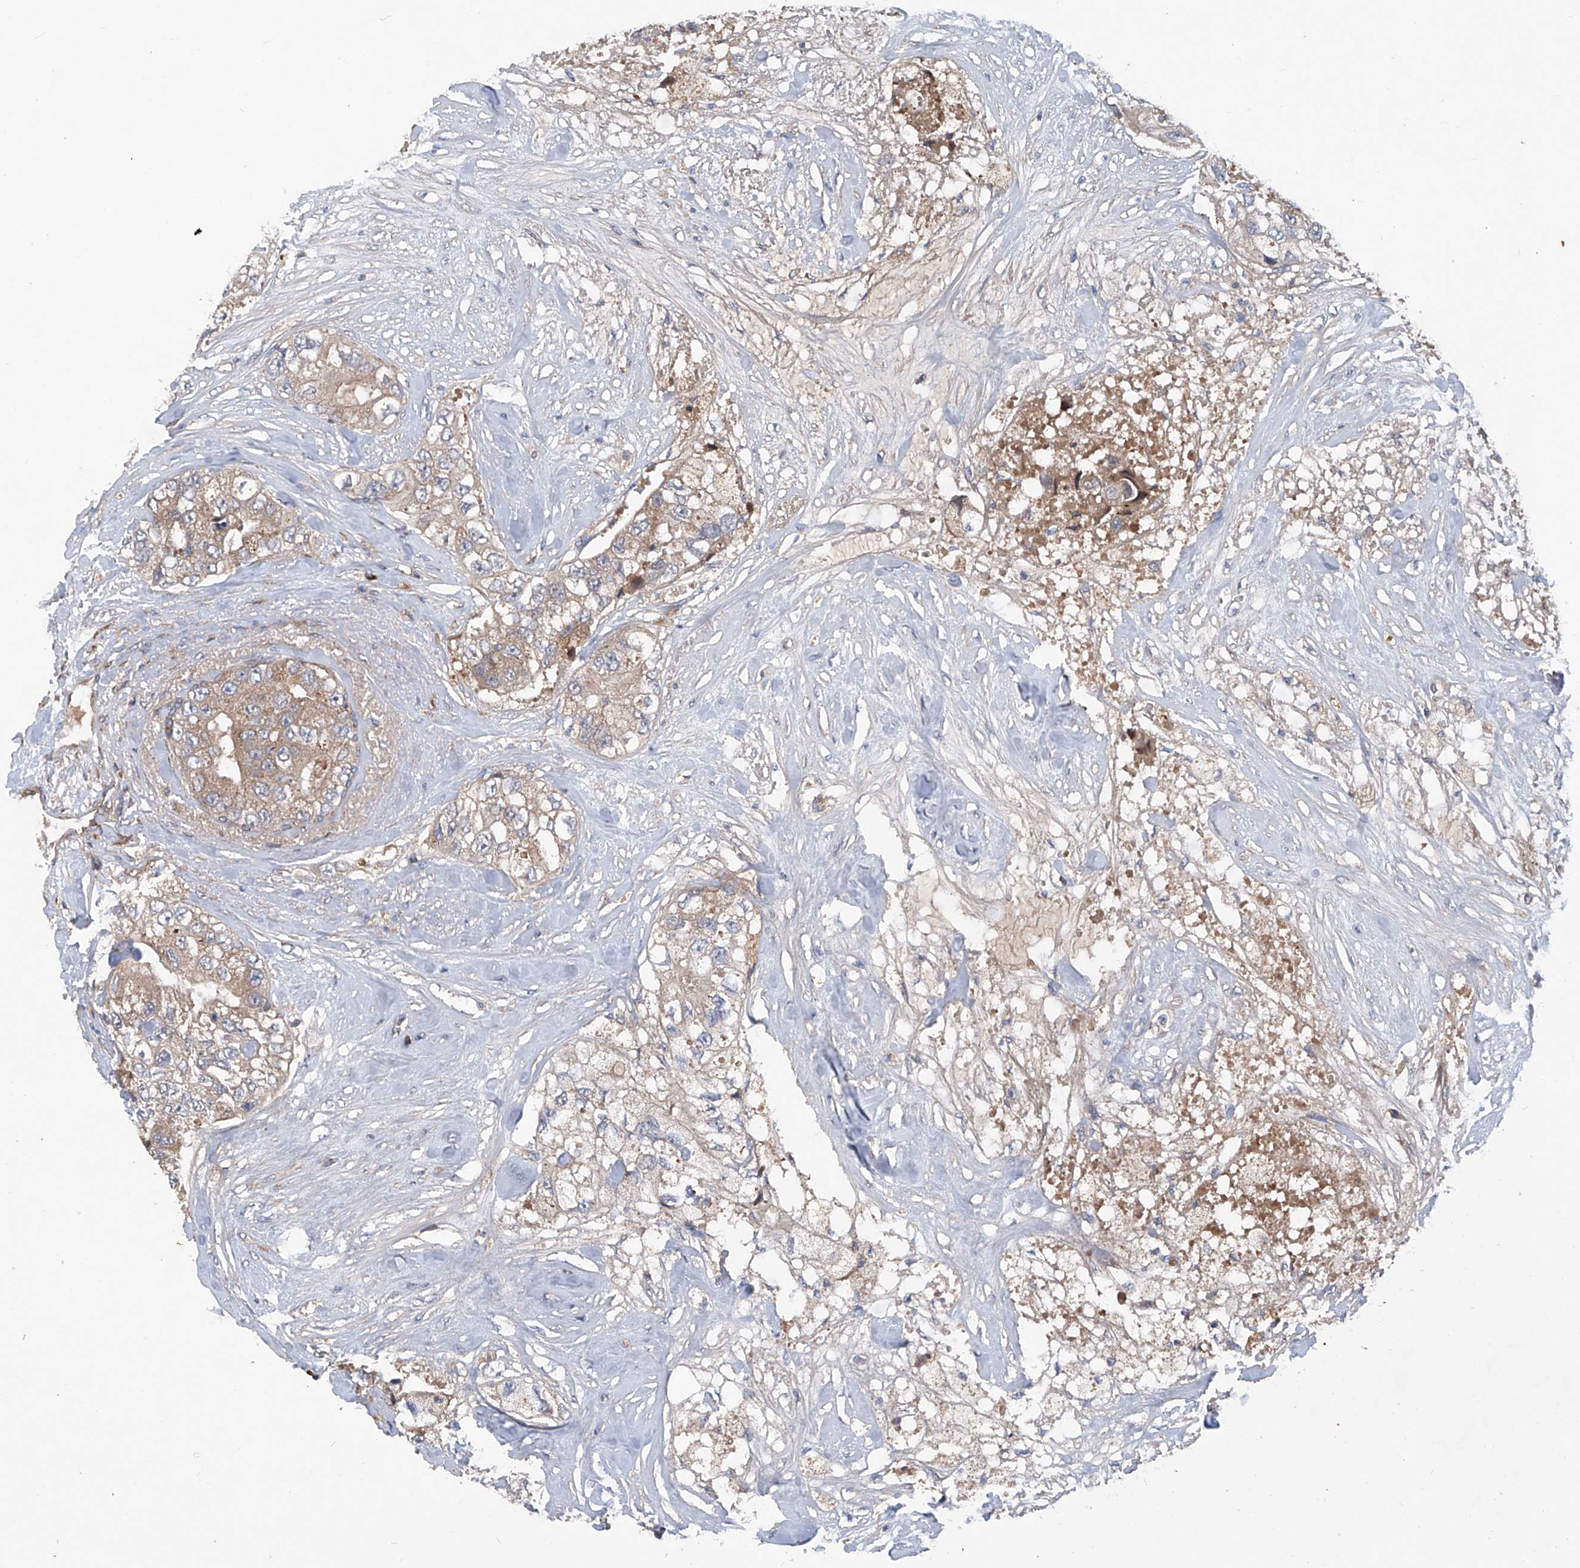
{"staining": {"intensity": "weak", "quantity": ">75%", "location": "cytoplasmic/membranous"}, "tissue": "breast cancer", "cell_type": "Tumor cells", "image_type": "cancer", "snomed": [{"axis": "morphology", "description": "Duct carcinoma"}, {"axis": "topography", "description": "Breast"}], "caption": "A brown stain shows weak cytoplasmic/membranous positivity of a protein in breast cancer tumor cells.", "gene": "ASCC3", "patient": {"sex": "female", "age": 62}}